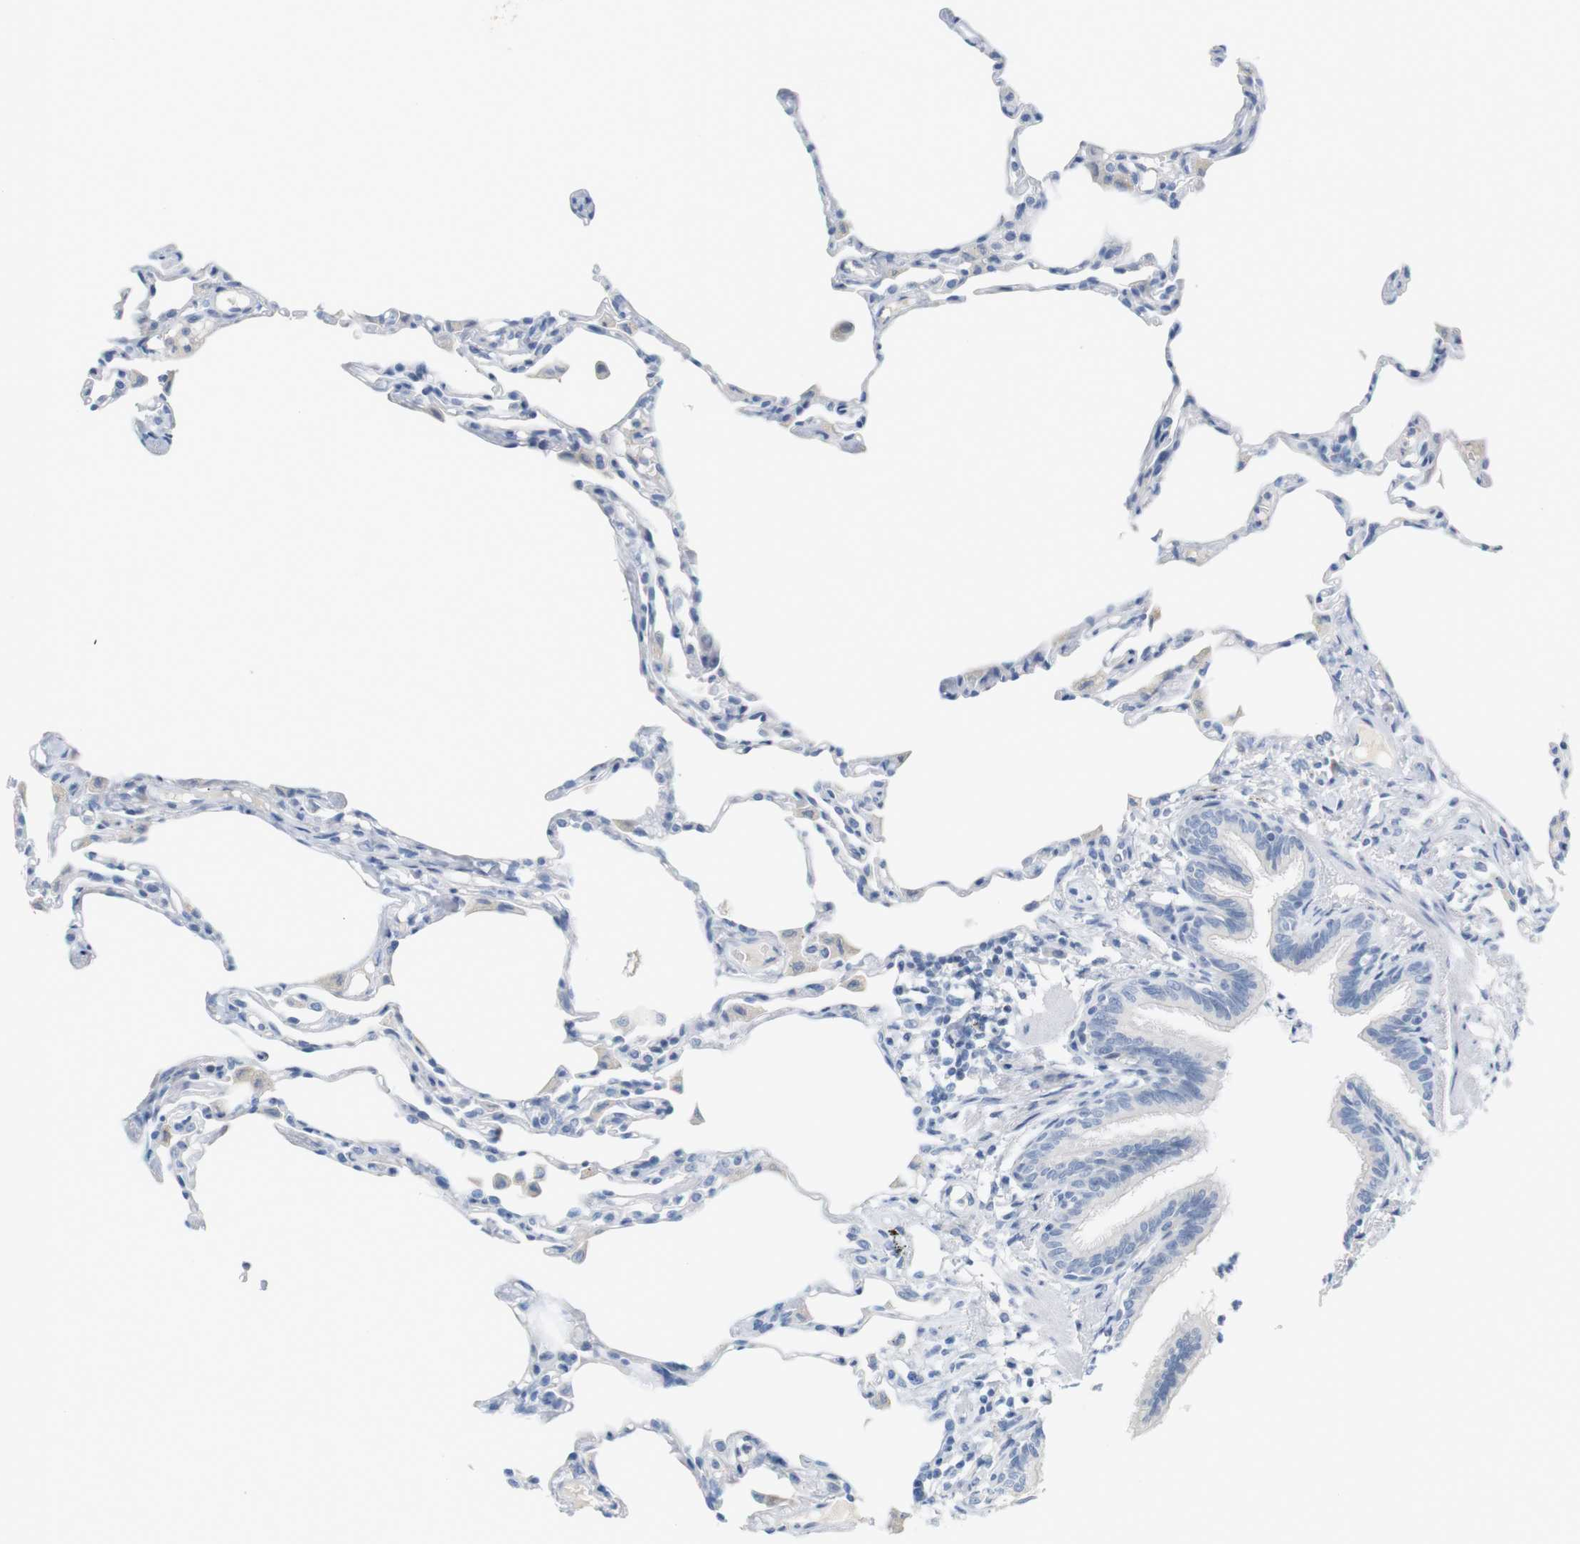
{"staining": {"intensity": "negative", "quantity": "none", "location": "none"}, "tissue": "lung", "cell_type": "Alveolar cells", "image_type": "normal", "snomed": [{"axis": "morphology", "description": "Normal tissue, NOS"}, {"axis": "topography", "description": "Lung"}], "caption": "This is a histopathology image of IHC staining of benign lung, which shows no positivity in alveolar cells.", "gene": "RGS9", "patient": {"sex": "female", "age": 49}}